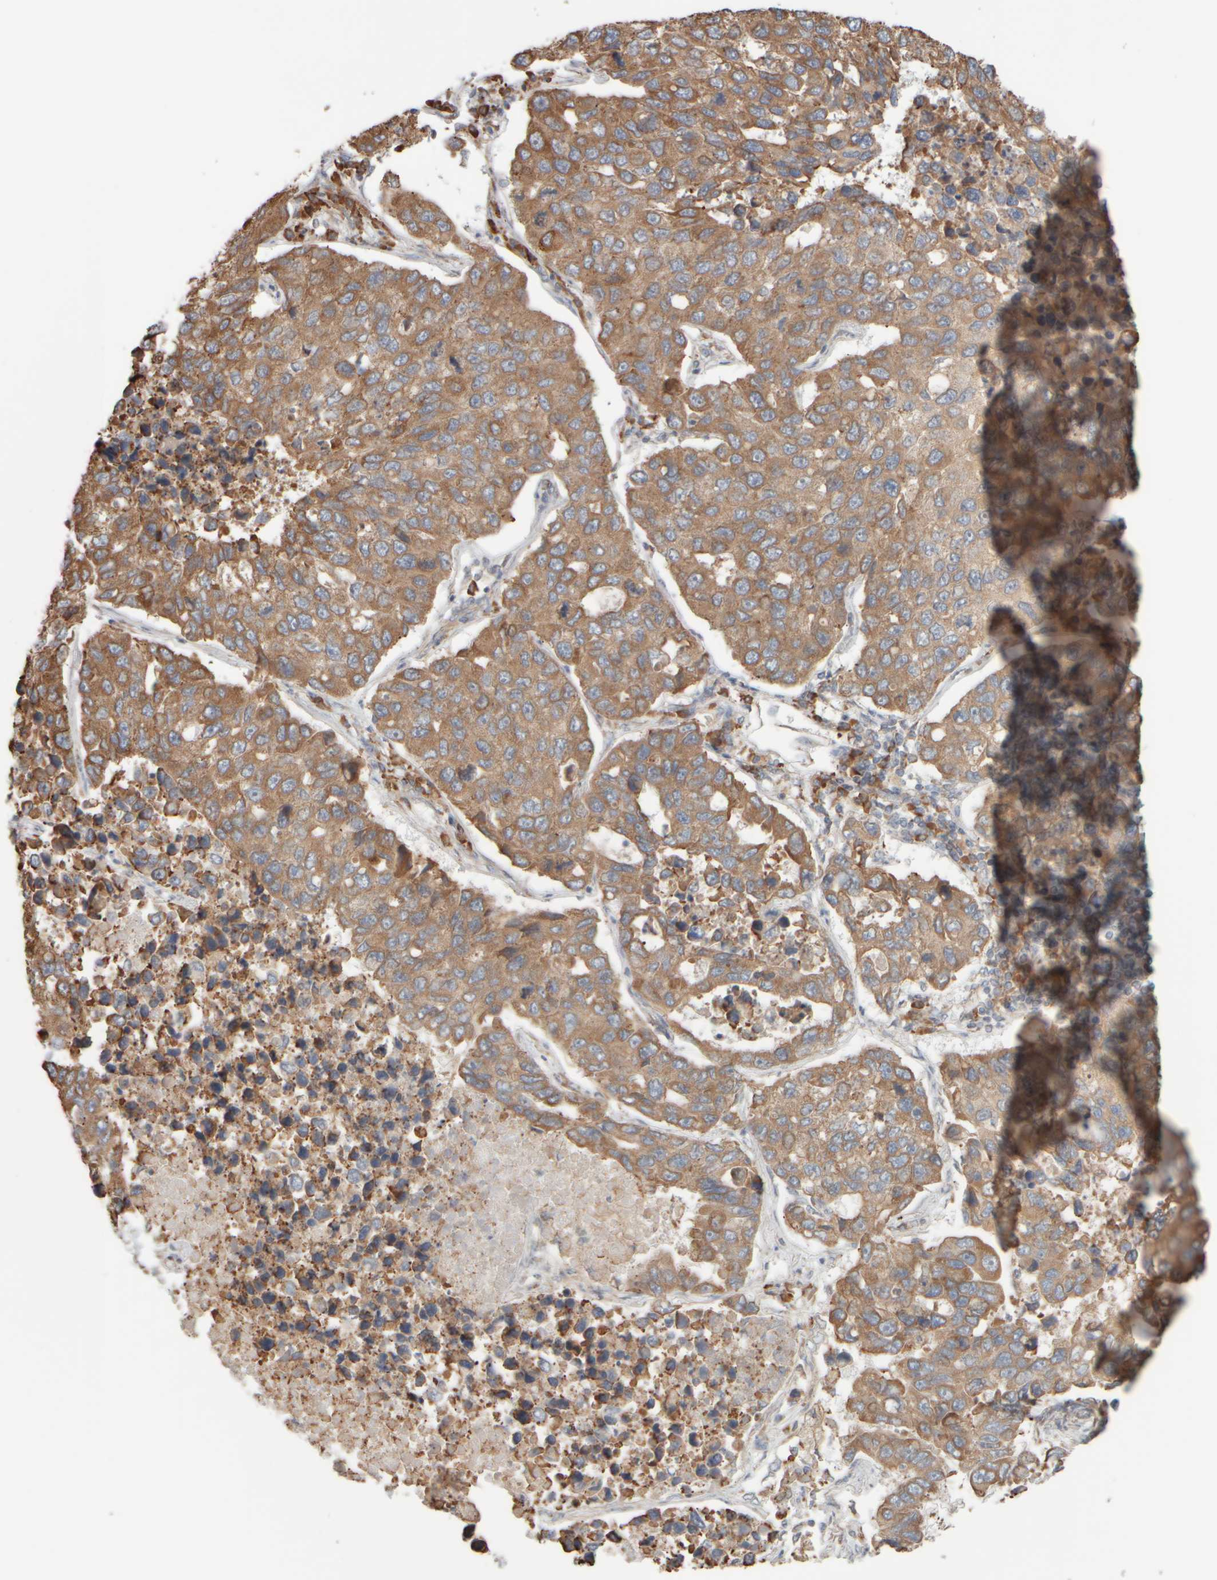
{"staining": {"intensity": "moderate", "quantity": ">75%", "location": "cytoplasmic/membranous"}, "tissue": "lung cancer", "cell_type": "Tumor cells", "image_type": "cancer", "snomed": [{"axis": "morphology", "description": "Adenocarcinoma, NOS"}, {"axis": "topography", "description": "Lung"}], "caption": "Human adenocarcinoma (lung) stained with a protein marker exhibits moderate staining in tumor cells.", "gene": "EIF2B3", "patient": {"sex": "male", "age": 64}}